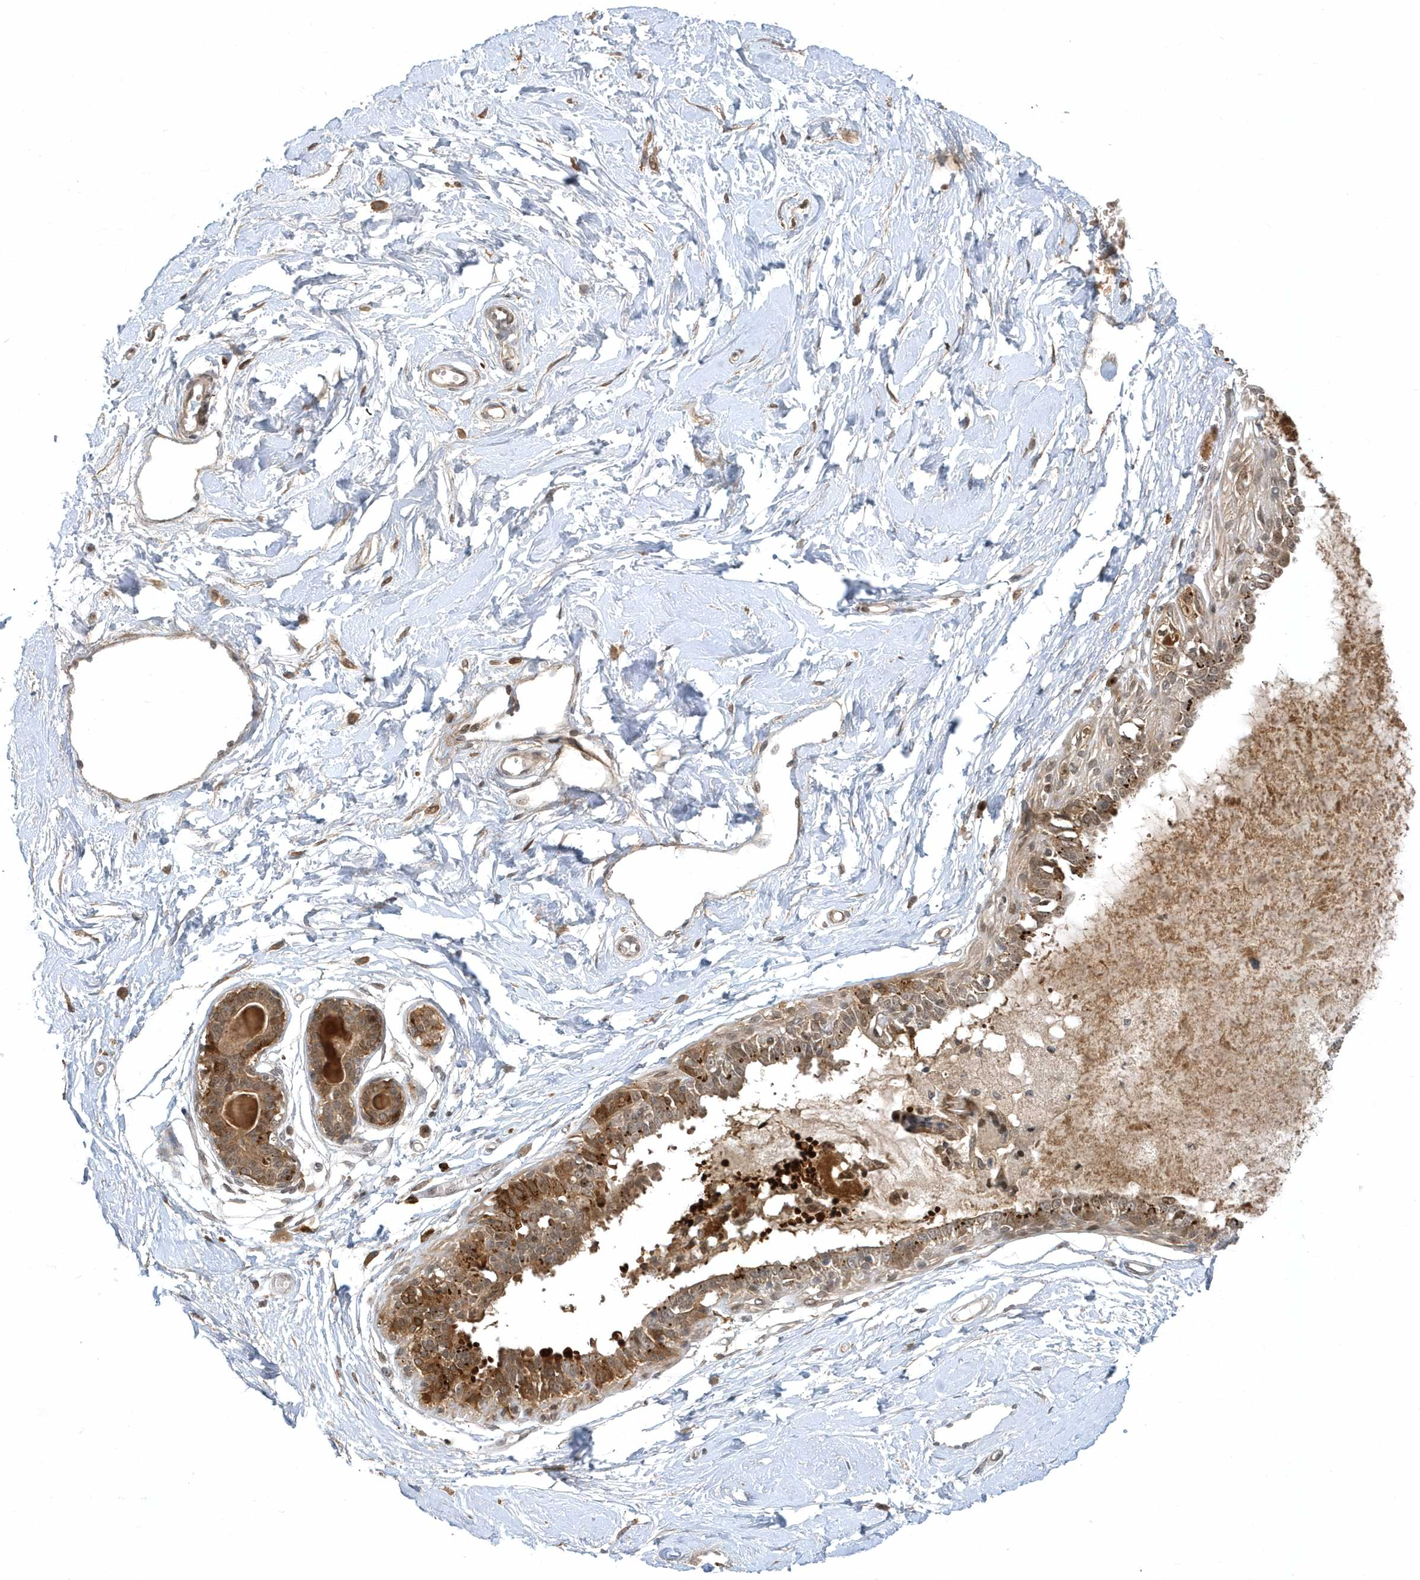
{"staining": {"intensity": "moderate", "quantity": ">75%", "location": "cytoplasmic/membranous"}, "tissue": "breast", "cell_type": "Adipocytes", "image_type": "normal", "snomed": [{"axis": "morphology", "description": "Normal tissue, NOS"}, {"axis": "topography", "description": "Breast"}], "caption": "IHC (DAB) staining of normal human breast shows moderate cytoplasmic/membranous protein expression in approximately >75% of adipocytes.", "gene": "TRAIP", "patient": {"sex": "female", "age": 45}}